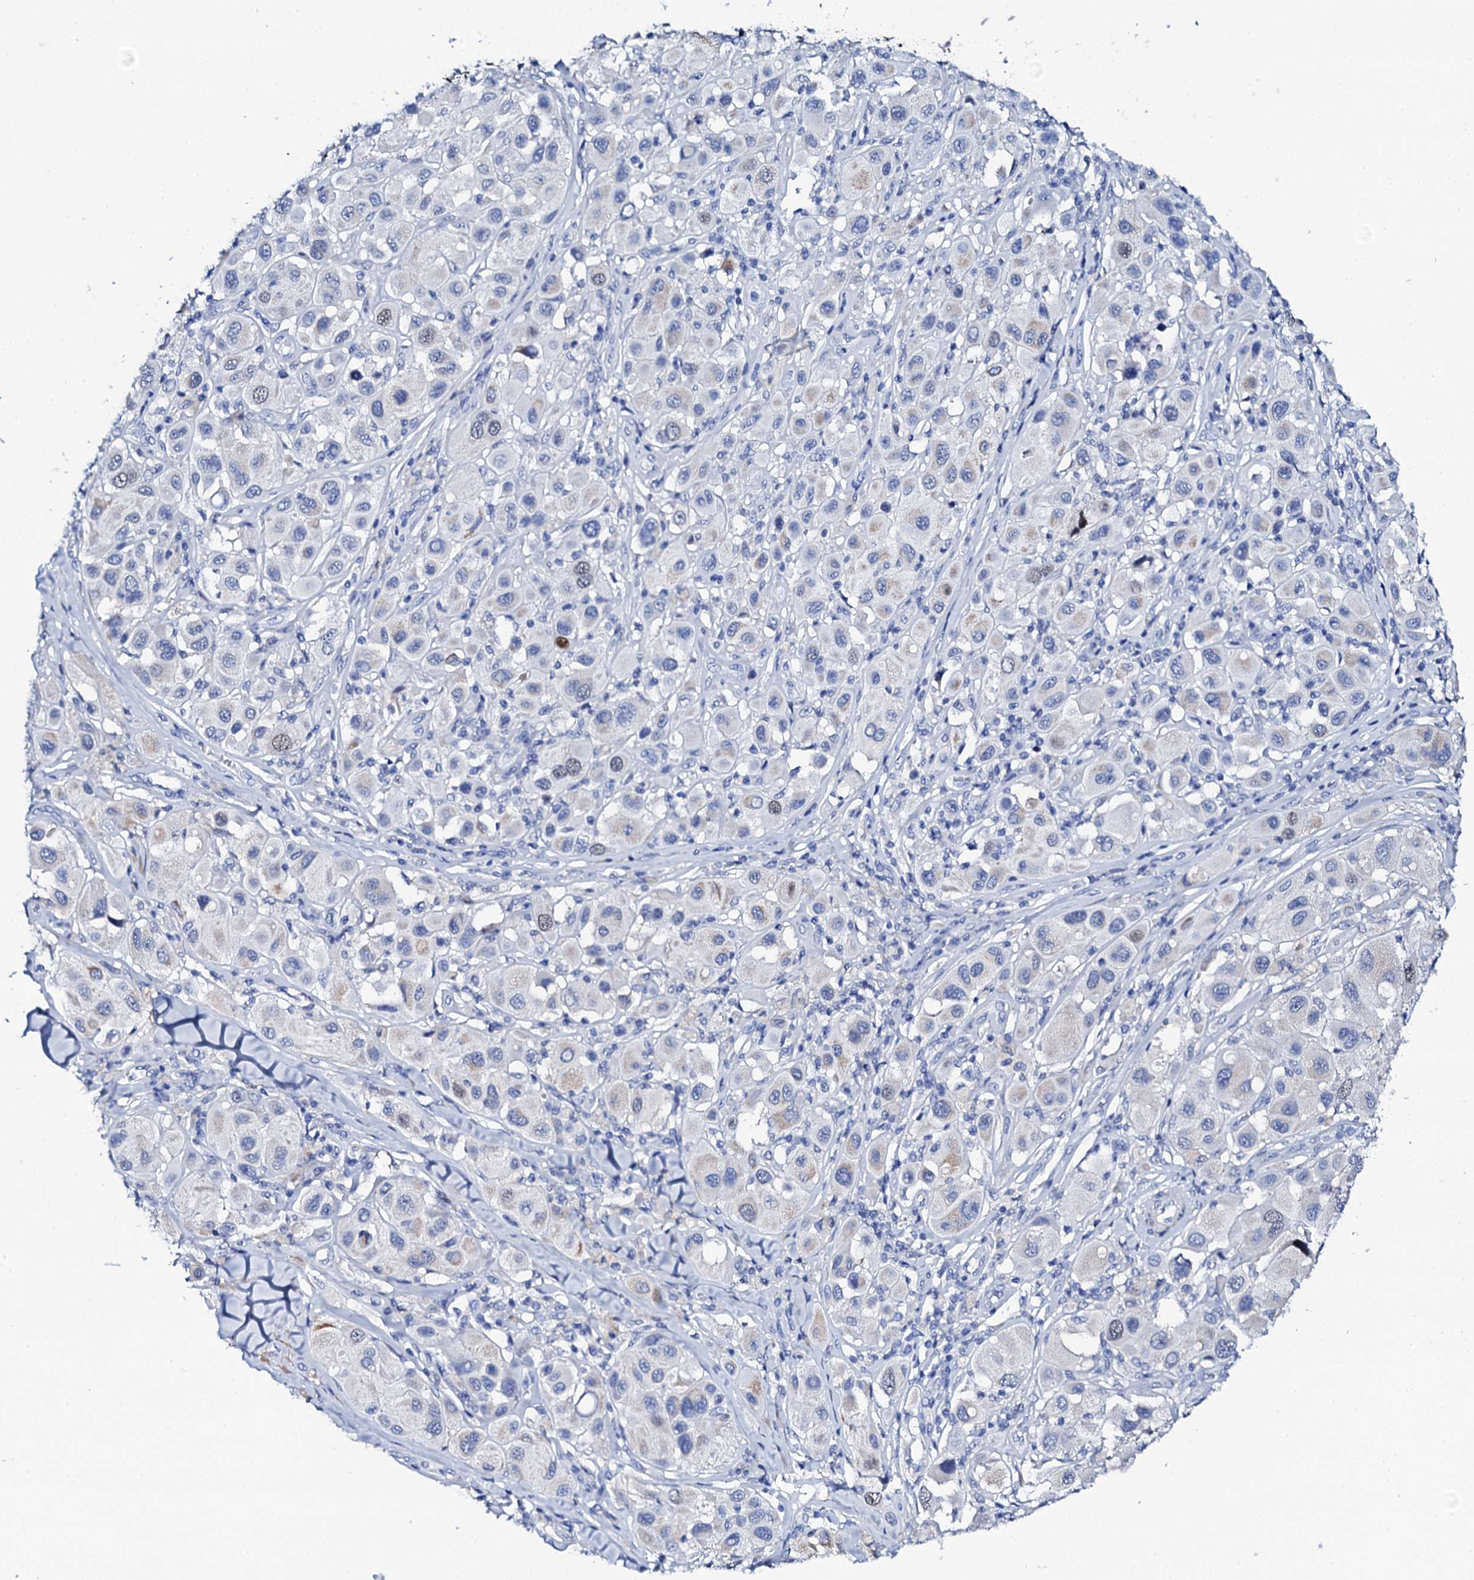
{"staining": {"intensity": "negative", "quantity": "none", "location": "none"}, "tissue": "melanoma", "cell_type": "Tumor cells", "image_type": "cancer", "snomed": [{"axis": "morphology", "description": "Malignant melanoma, Metastatic site"}, {"axis": "topography", "description": "Skin"}], "caption": "A photomicrograph of malignant melanoma (metastatic site) stained for a protein shows no brown staining in tumor cells. Nuclei are stained in blue.", "gene": "NUDT13", "patient": {"sex": "male", "age": 41}}